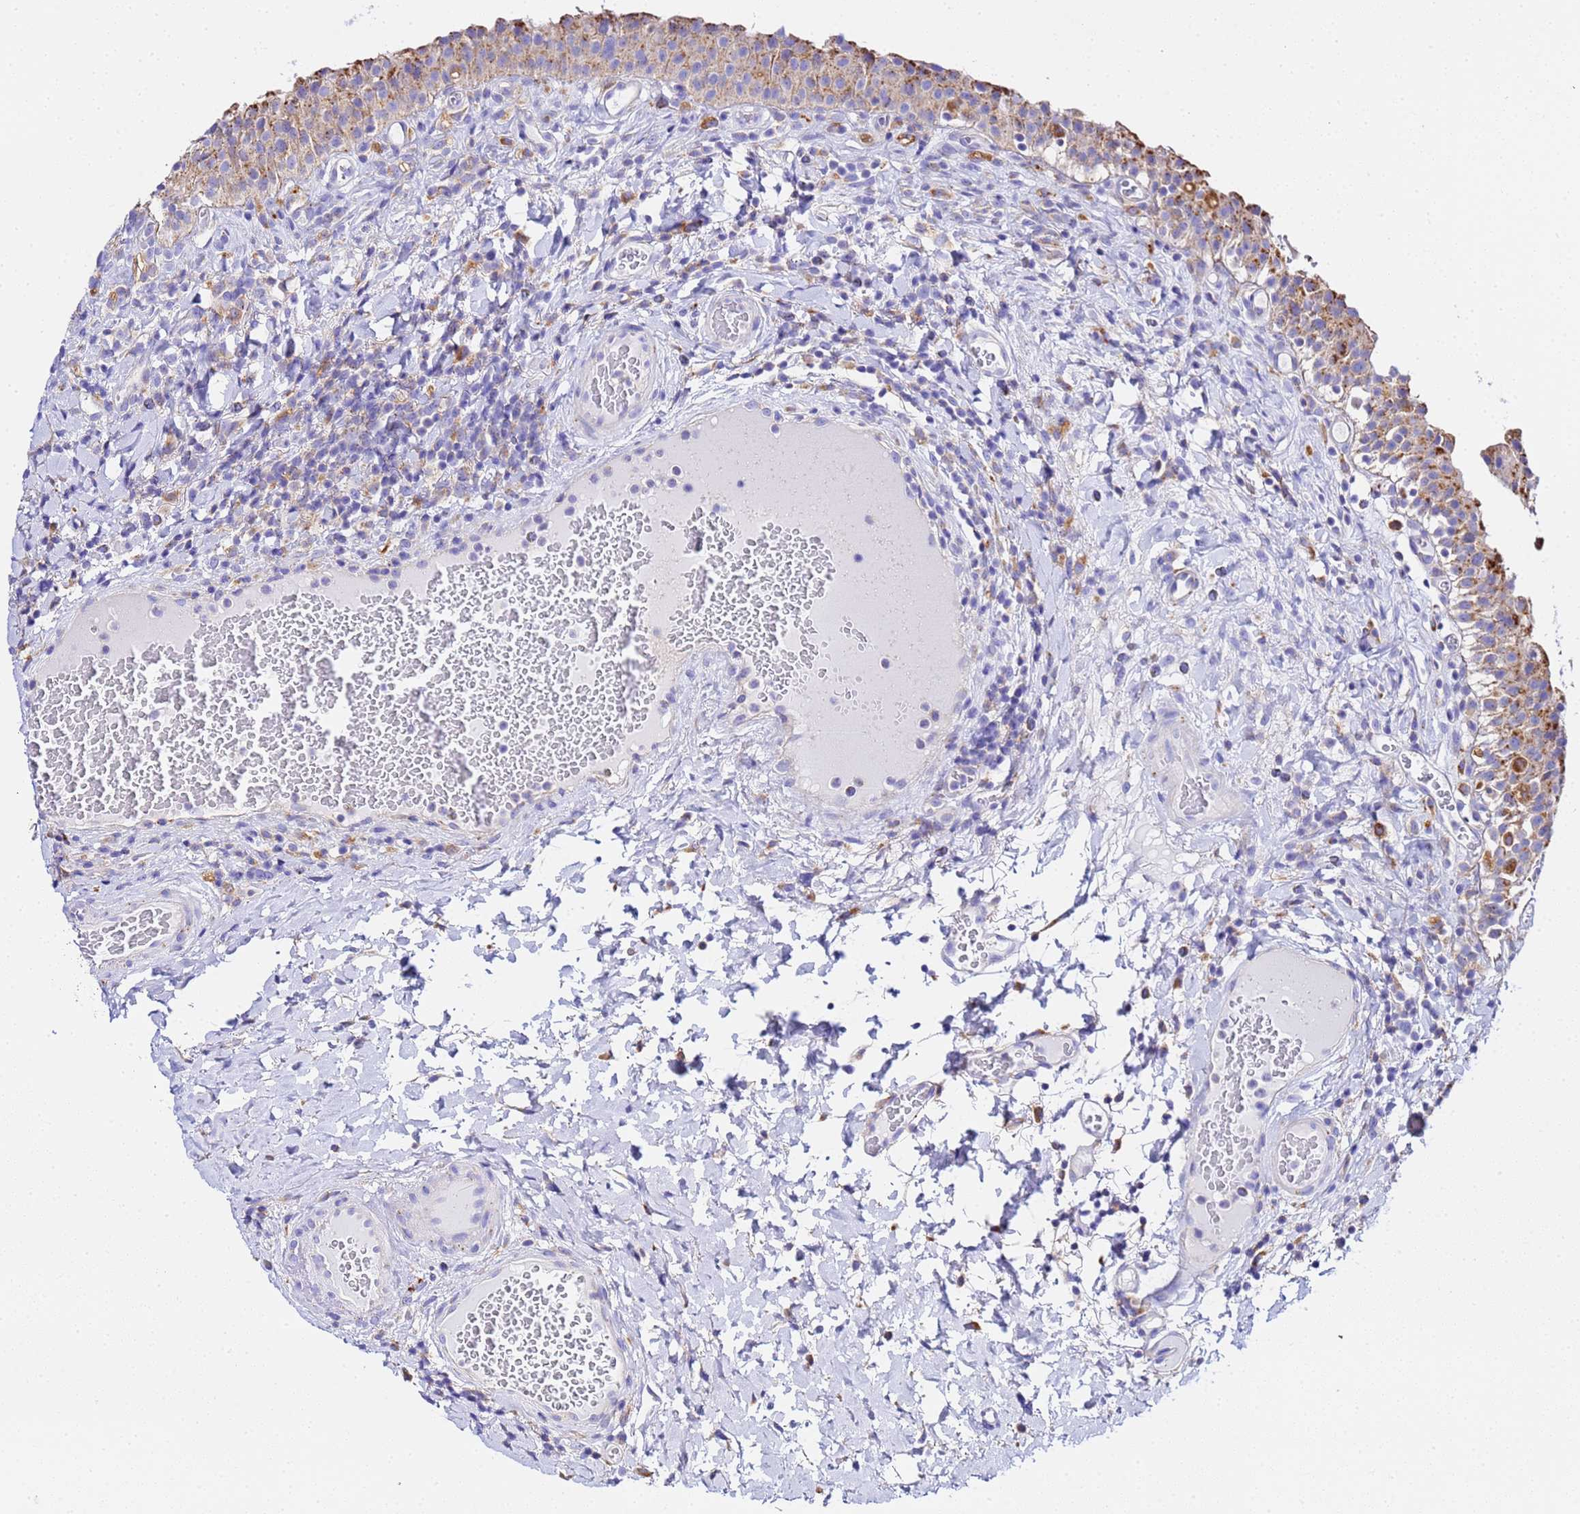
{"staining": {"intensity": "moderate", "quantity": "25%-75%", "location": "cytoplasmic/membranous"}, "tissue": "urinary bladder", "cell_type": "Urothelial cells", "image_type": "normal", "snomed": [{"axis": "morphology", "description": "Normal tissue, NOS"}, {"axis": "morphology", "description": "Inflammation, NOS"}, {"axis": "topography", "description": "Urinary bladder"}], "caption": "Brown immunohistochemical staining in unremarkable urinary bladder exhibits moderate cytoplasmic/membranous staining in about 25%-75% of urothelial cells.", "gene": "VTI1B", "patient": {"sex": "male", "age": 64}}